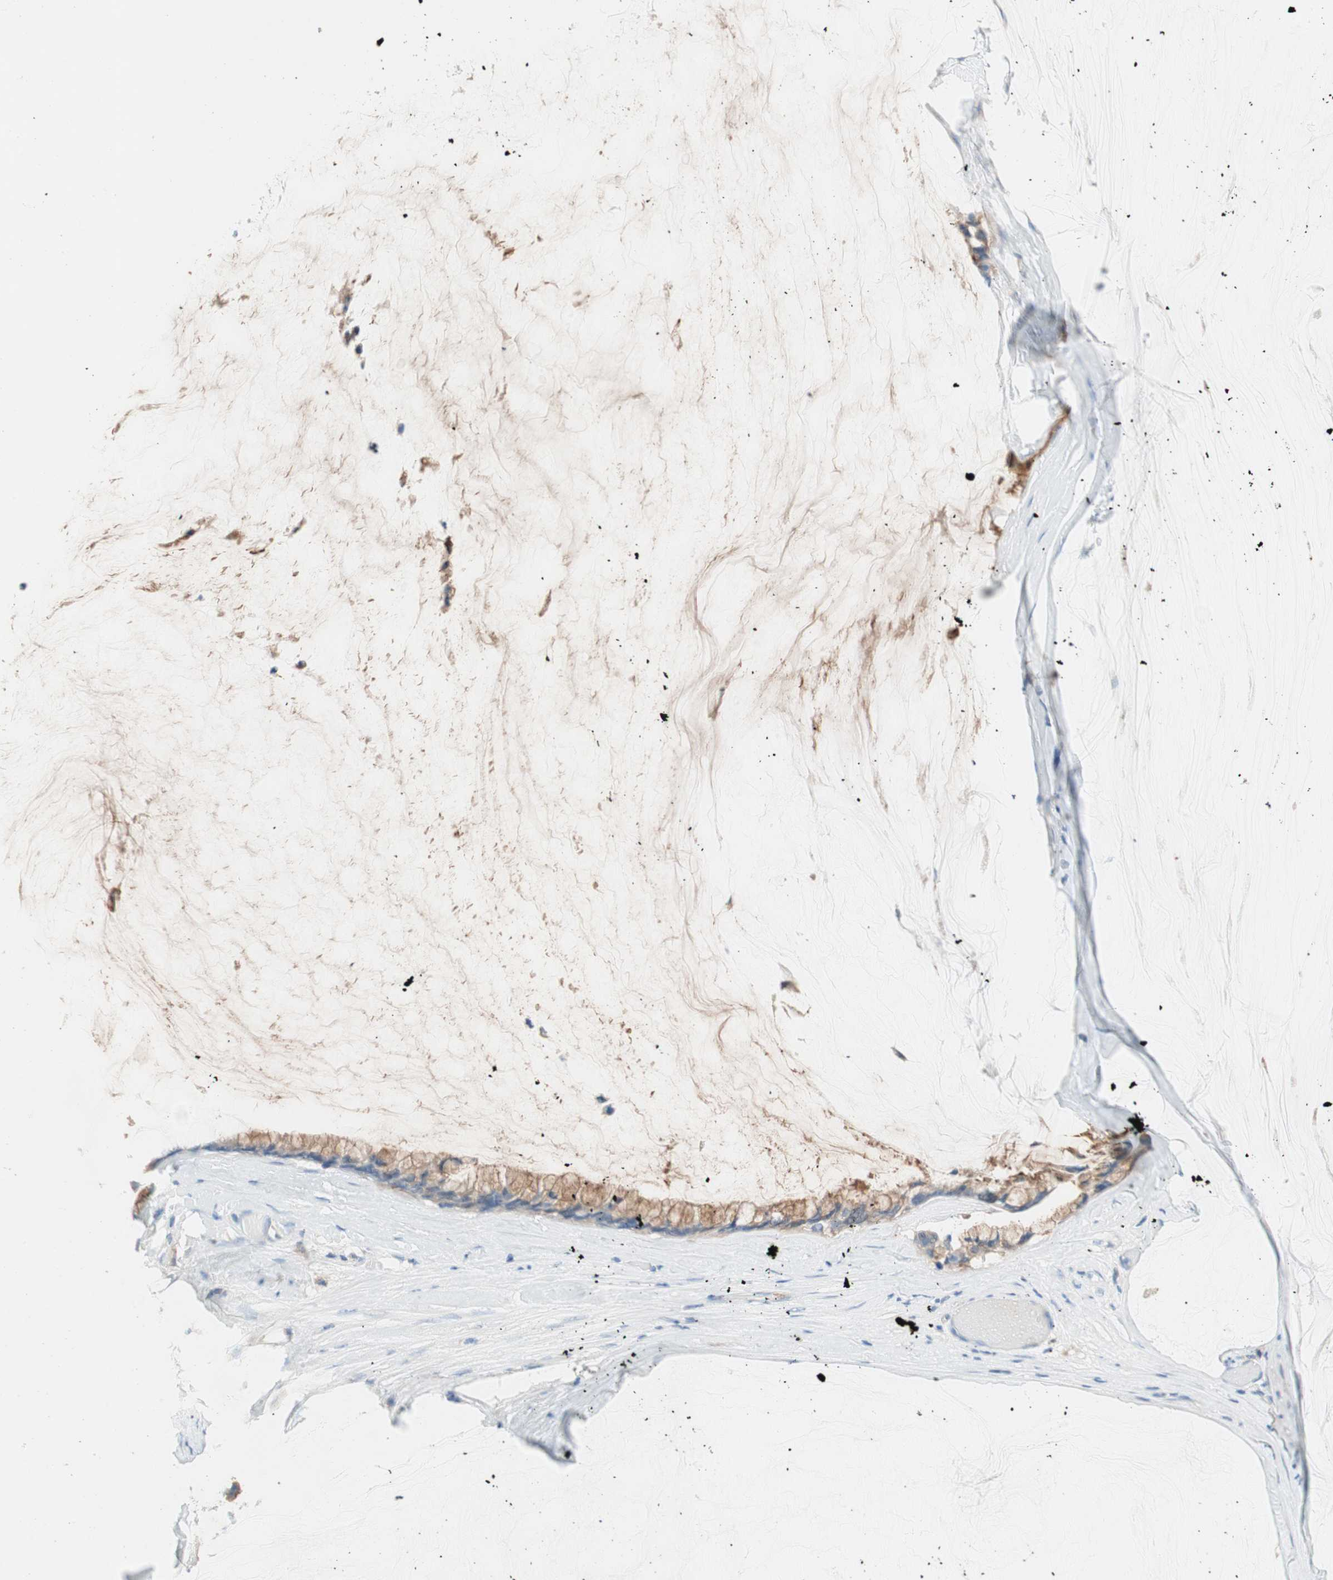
{"staining": {"intensity": "moderate", "quantity": "25%-75%", "location": "cytoplasmic/membranous"}, "tissue": "ovarian cancer", "cell_type": "Tumor cells", "image_type": "cancer", "snomed": [{"axis": "morphology", "description": "Cystadenocarcinoma, mucinous, NOS"}, {"axis": "topography", "description": "Ovary"}], "caption": "A brown stain shows moderate cytoplasmic/membranous expression of a protein in human ovarian cancer (mucinous cystadenocarcinoma) tumor cells.", "gene": "GLUL", "patient": {"sex": "female", "age": 39}}